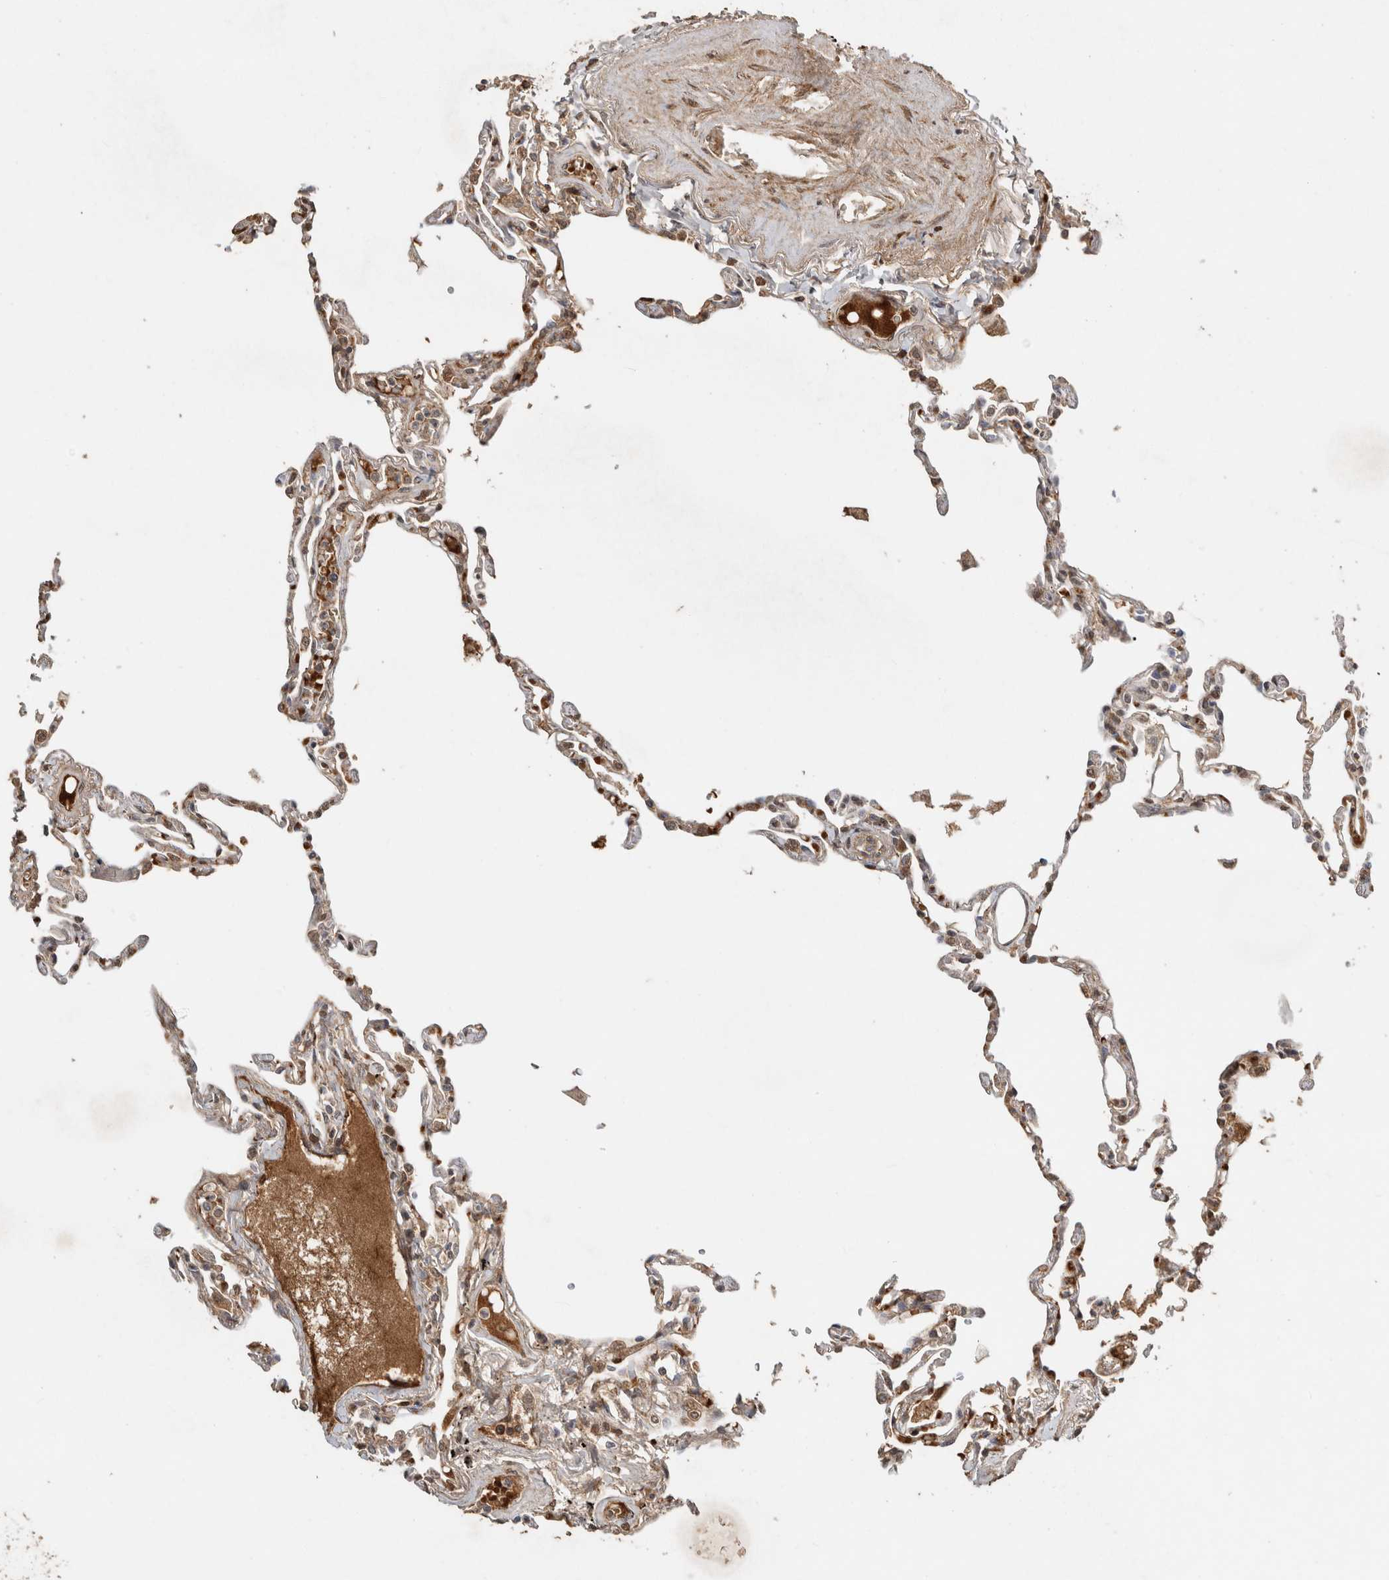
{"staining": {"intensity": "weak", "quantity": ">75%", "location": "cytoplasmic/membranous"}, "tissue": "lung", "cell_type": "Alveolar cells", "image_type": "normal", "snomed": [{"axis": "morphology", "description": "Normal tissue, NOS"}, {"axis": "topography", "description": "Lung"}], "caption": "Brown immunohistochemical staining in benign human lung displays weak cytoplasmic/membranous positivity in about >75% of alveolar cells.", "gene": "FAM3A", "patient": {"sex": "female", "age": 67}}